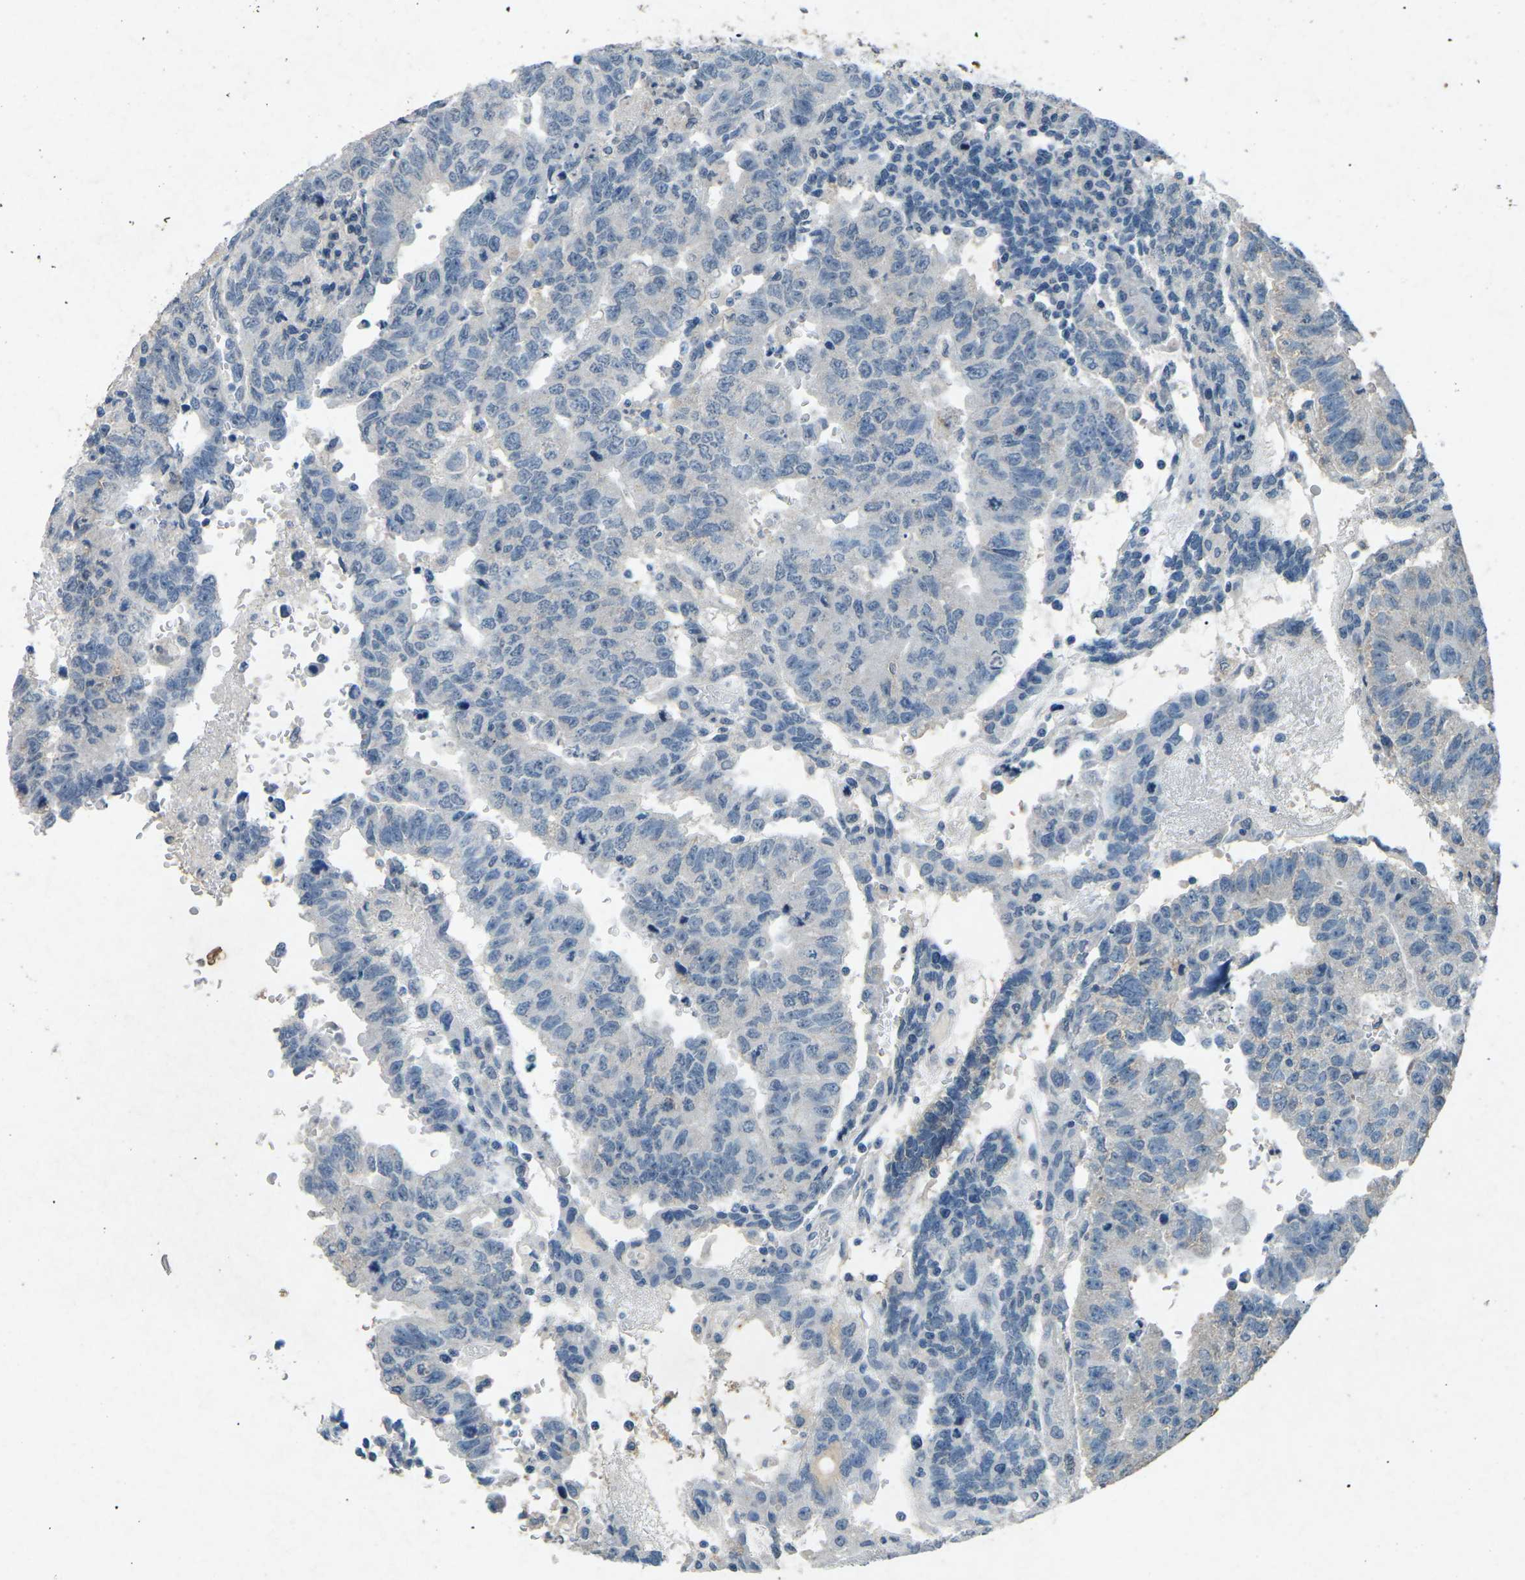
{"staining": {"intensity": "negative", "quantity": "none", "location": "none"}, "tissue": "testis cancer", "cell_type": "Tumor cells", "image_type": "cancer", "snomed": [{"axis": "morphology", "description": "Seminoma, NOS"}, {"axis": "morphology", "description": "Carcinoma, Embryonal, NOS"}, {"axis": "topography", "description": "Testis"}], "caption": "High power microscopy micrograph of an immunohistochemistry image of embryonal carcinoma (testis), revealing no significant expression in tumor cells.", "gene": "A1BG", "patient": {"sex": "male", "age": 52}}